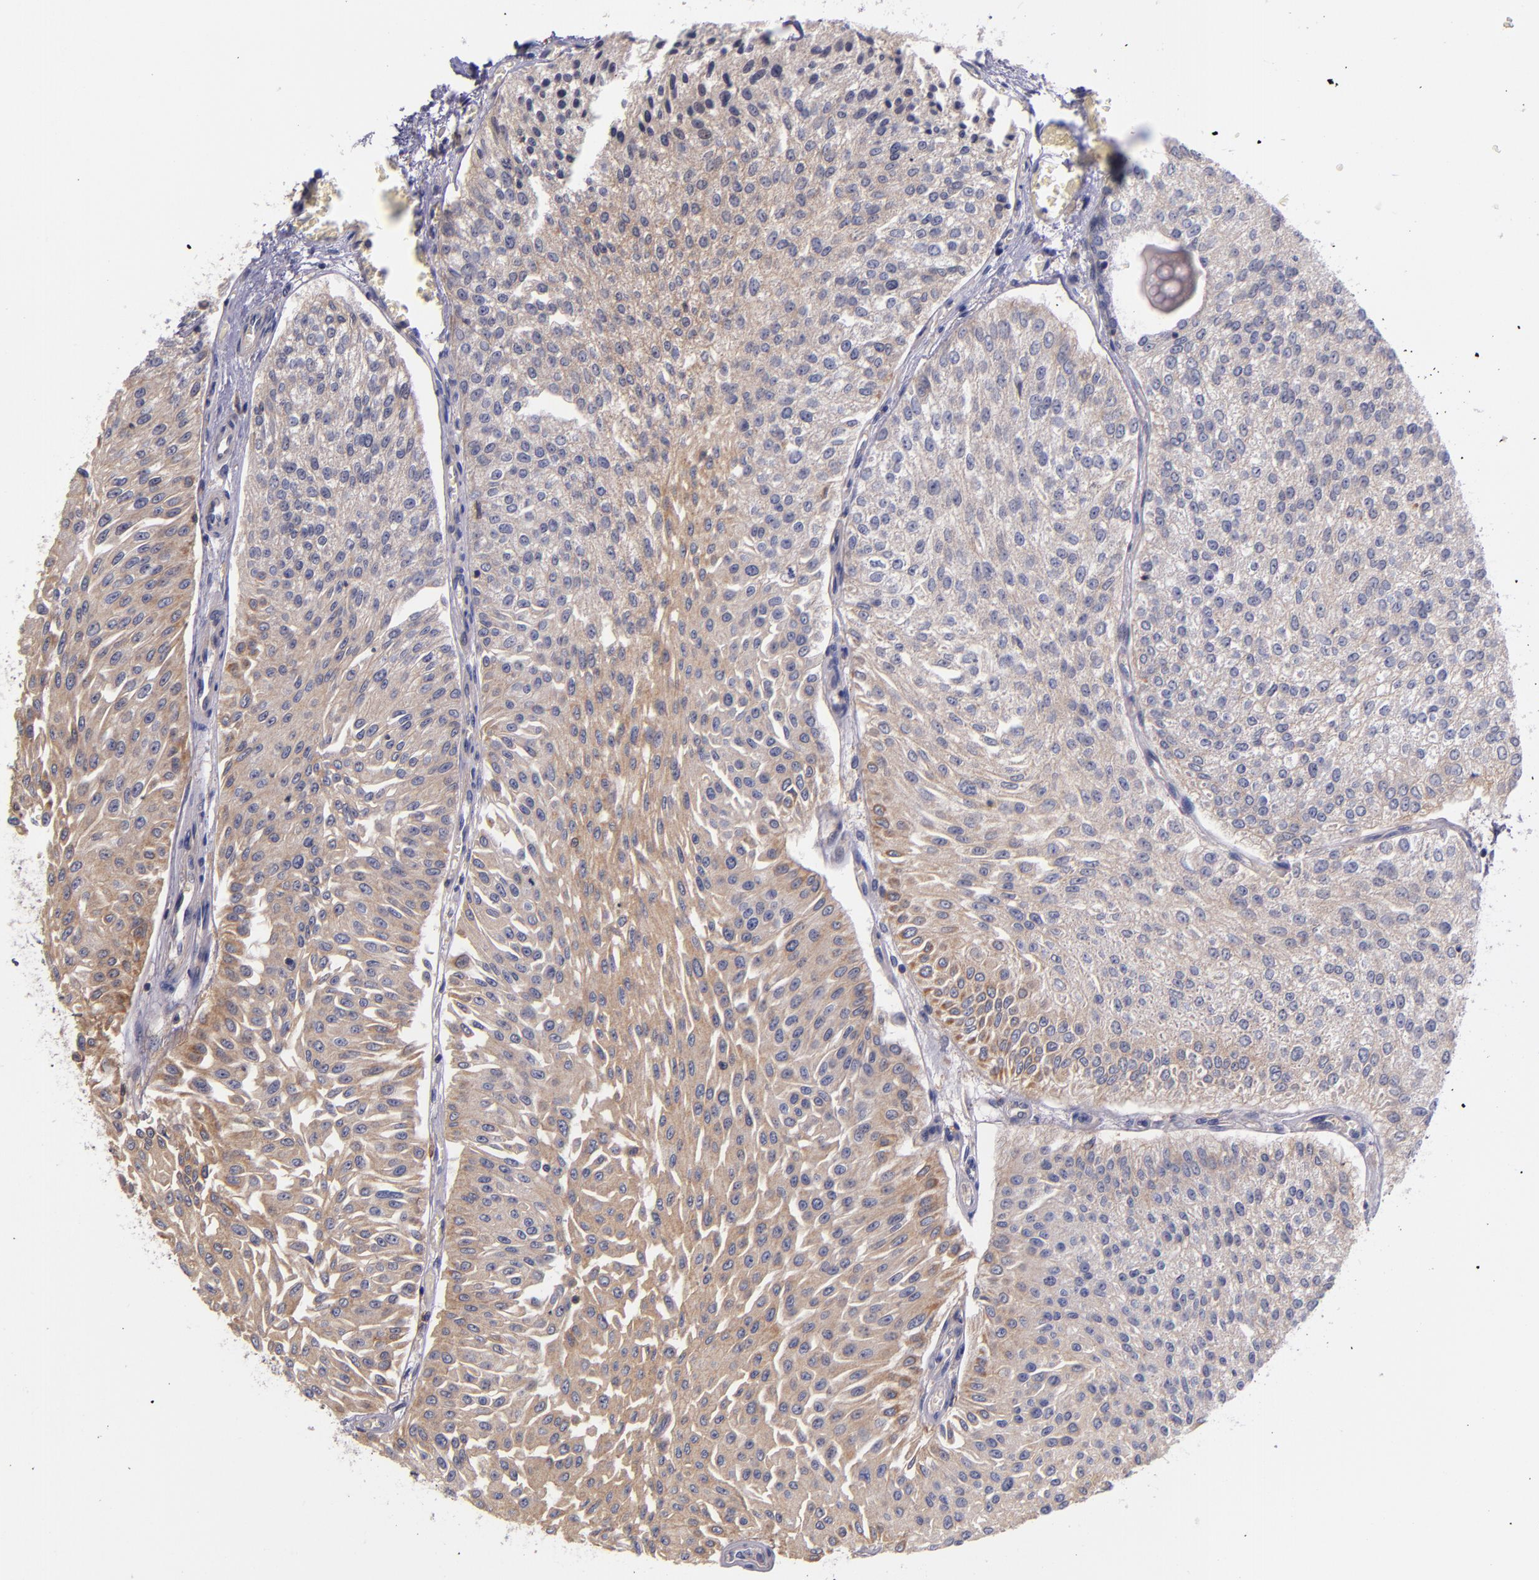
{"staining": {"intensity": "moderate", "quantity": ">75%", "location": "cytoplasmic/membranous"}, "tissue": "urothelial cancer", "cell_type": "Tumor cells", "image_type": "cancer", "snomed": [{"axis": "morphology", "description": "Urothelial carcinoma, Low grade"}, {"axis": "topography", "description": "Urinary bladder"}], "caption": "A brown stain labels moderate cytoplasmic/membranous positivity of a protein in human urothelial carcinoma (low-grade) tumor cells. The staining was performed using DAB to visualize the protein expression in brown, while the nuclei were stained in blue with hematoxylin (Magnification: 20x).", "gene": "RBP4", "patient": {"sex": "male", "age": 86}}